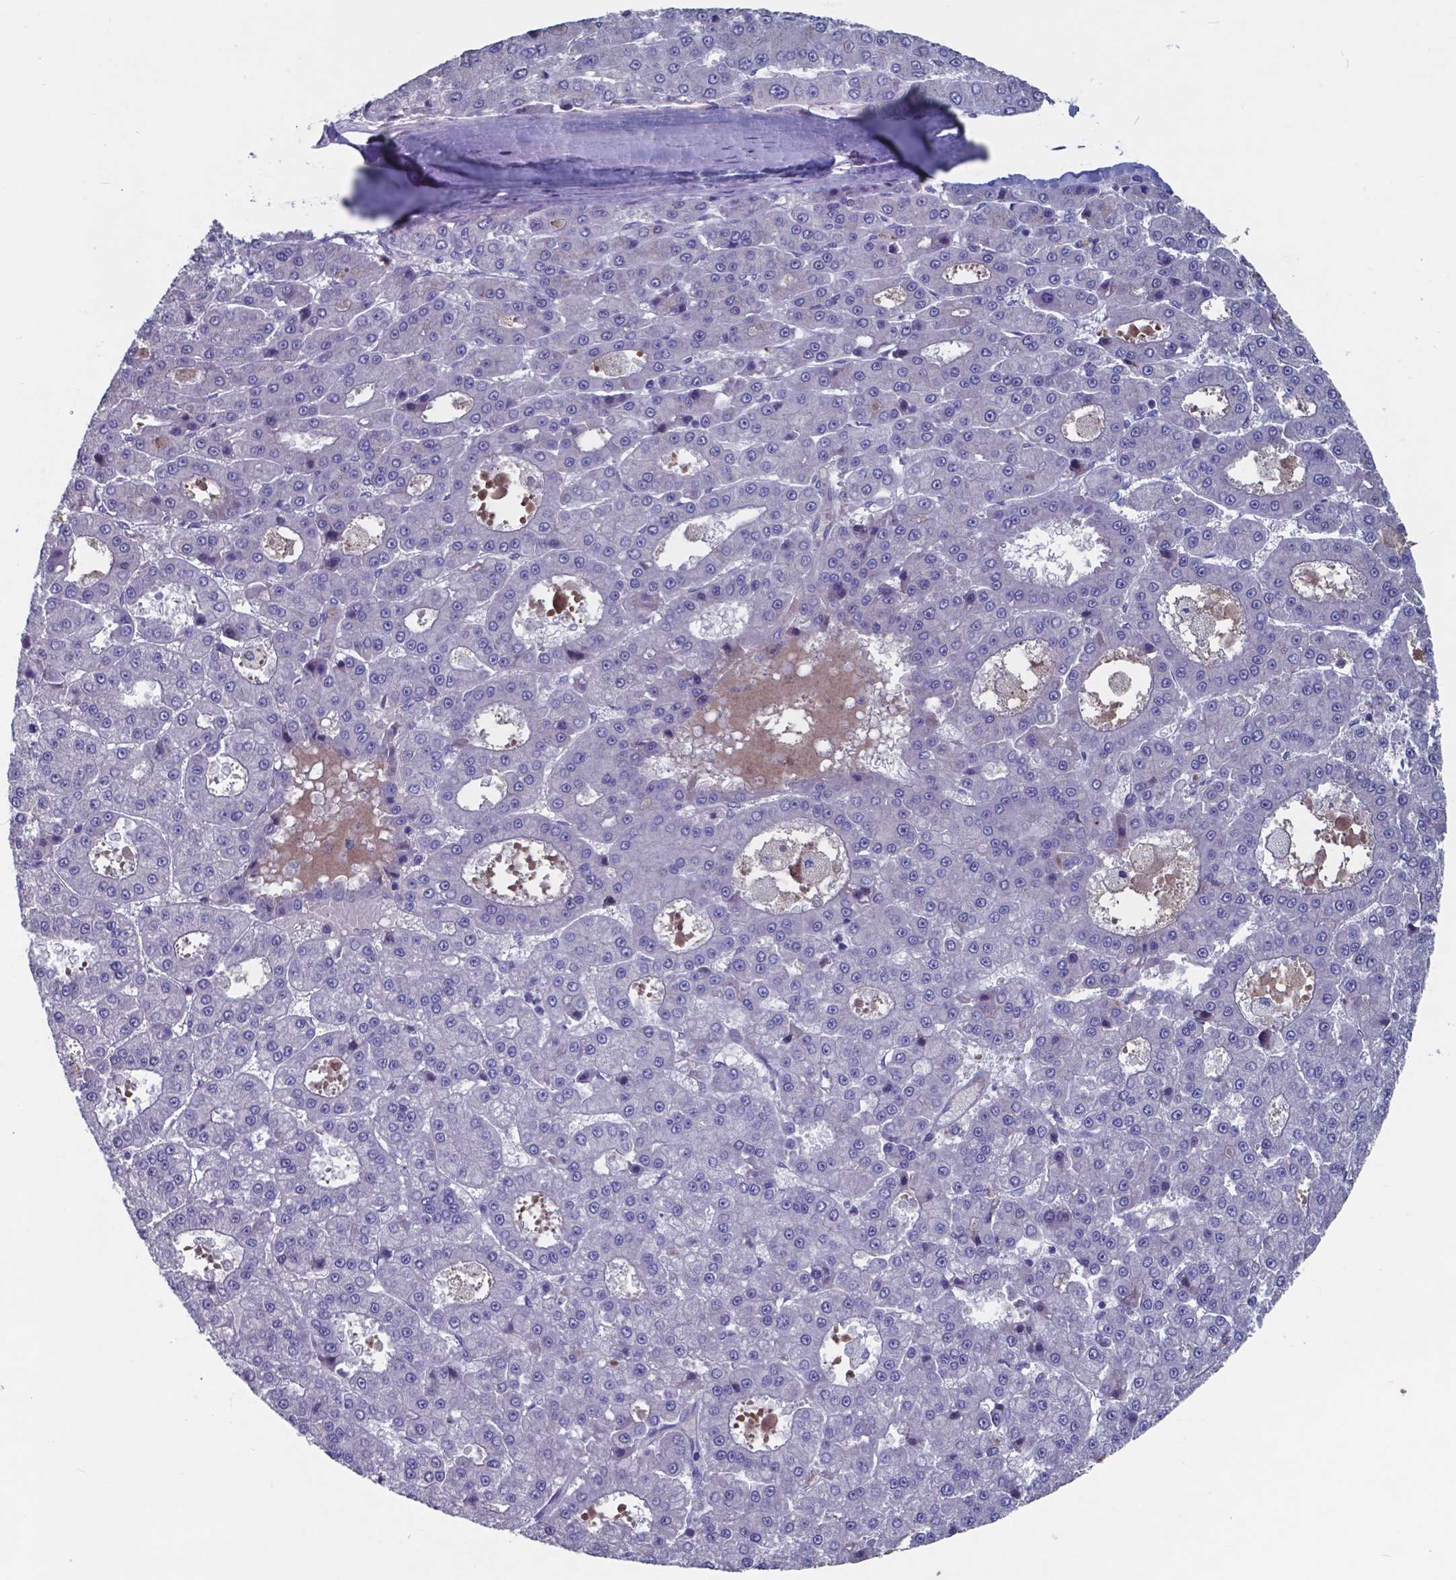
{"staining": {"intensity": "negative", "quantity": "none", "location": "none"}, "tissue": "liver cancer", "cell_type": "Tumor cells", "image_type": "cancer", "snomed": [{"axis": "morphology", "description": "Carcinoma, Hepatocellular, NOS"}, {"axis": "topography", "description": "Liver"}], "caption": "Immunohistochemistry micrograph of human liver cancer stained for a protein (brown), which displays no staining in tumor cells.", "gene": "TTR", "patient": {"sex": "male", "age": 70}}